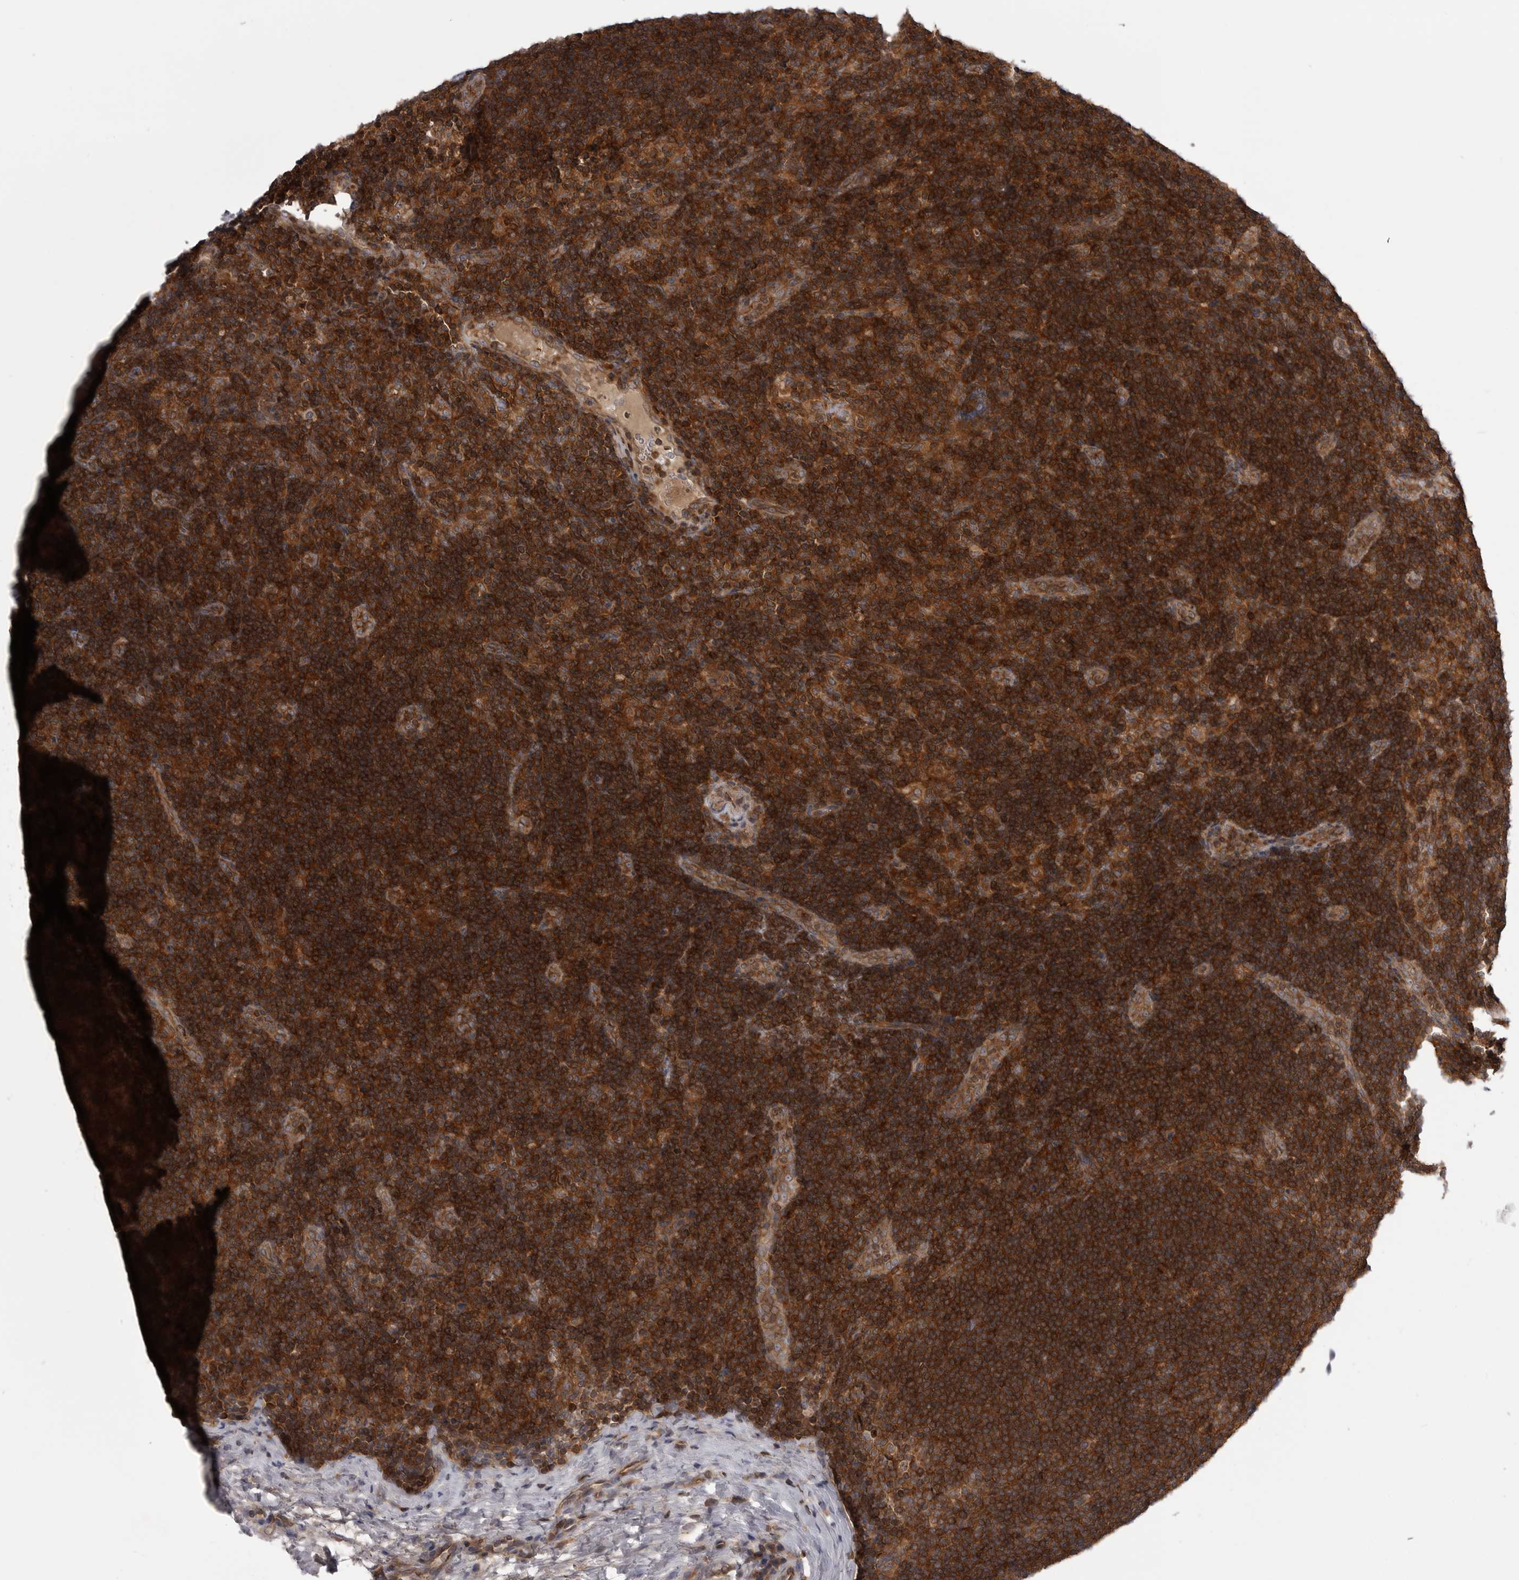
{"staining": {"intensity": "strong", "quantity": ">75%", "location": "cytoplasmic/membranous"}, "tissue": "lymph node", "cell_type": "Germinal center cells", "image_type": "normal", "snomed": [{"axis": "morphology", "description": "Normal tissue, NOS"}, {"axis": "topography", "description": "Lymph node"}], "caption": "Human lymph node stained with a brown dye reveals strong cytoplasmic/membranous positive positivity in approximately >75% of germinal center cells.", "gene": "STK24", "patient": {"sex": "female", "age": 22}}